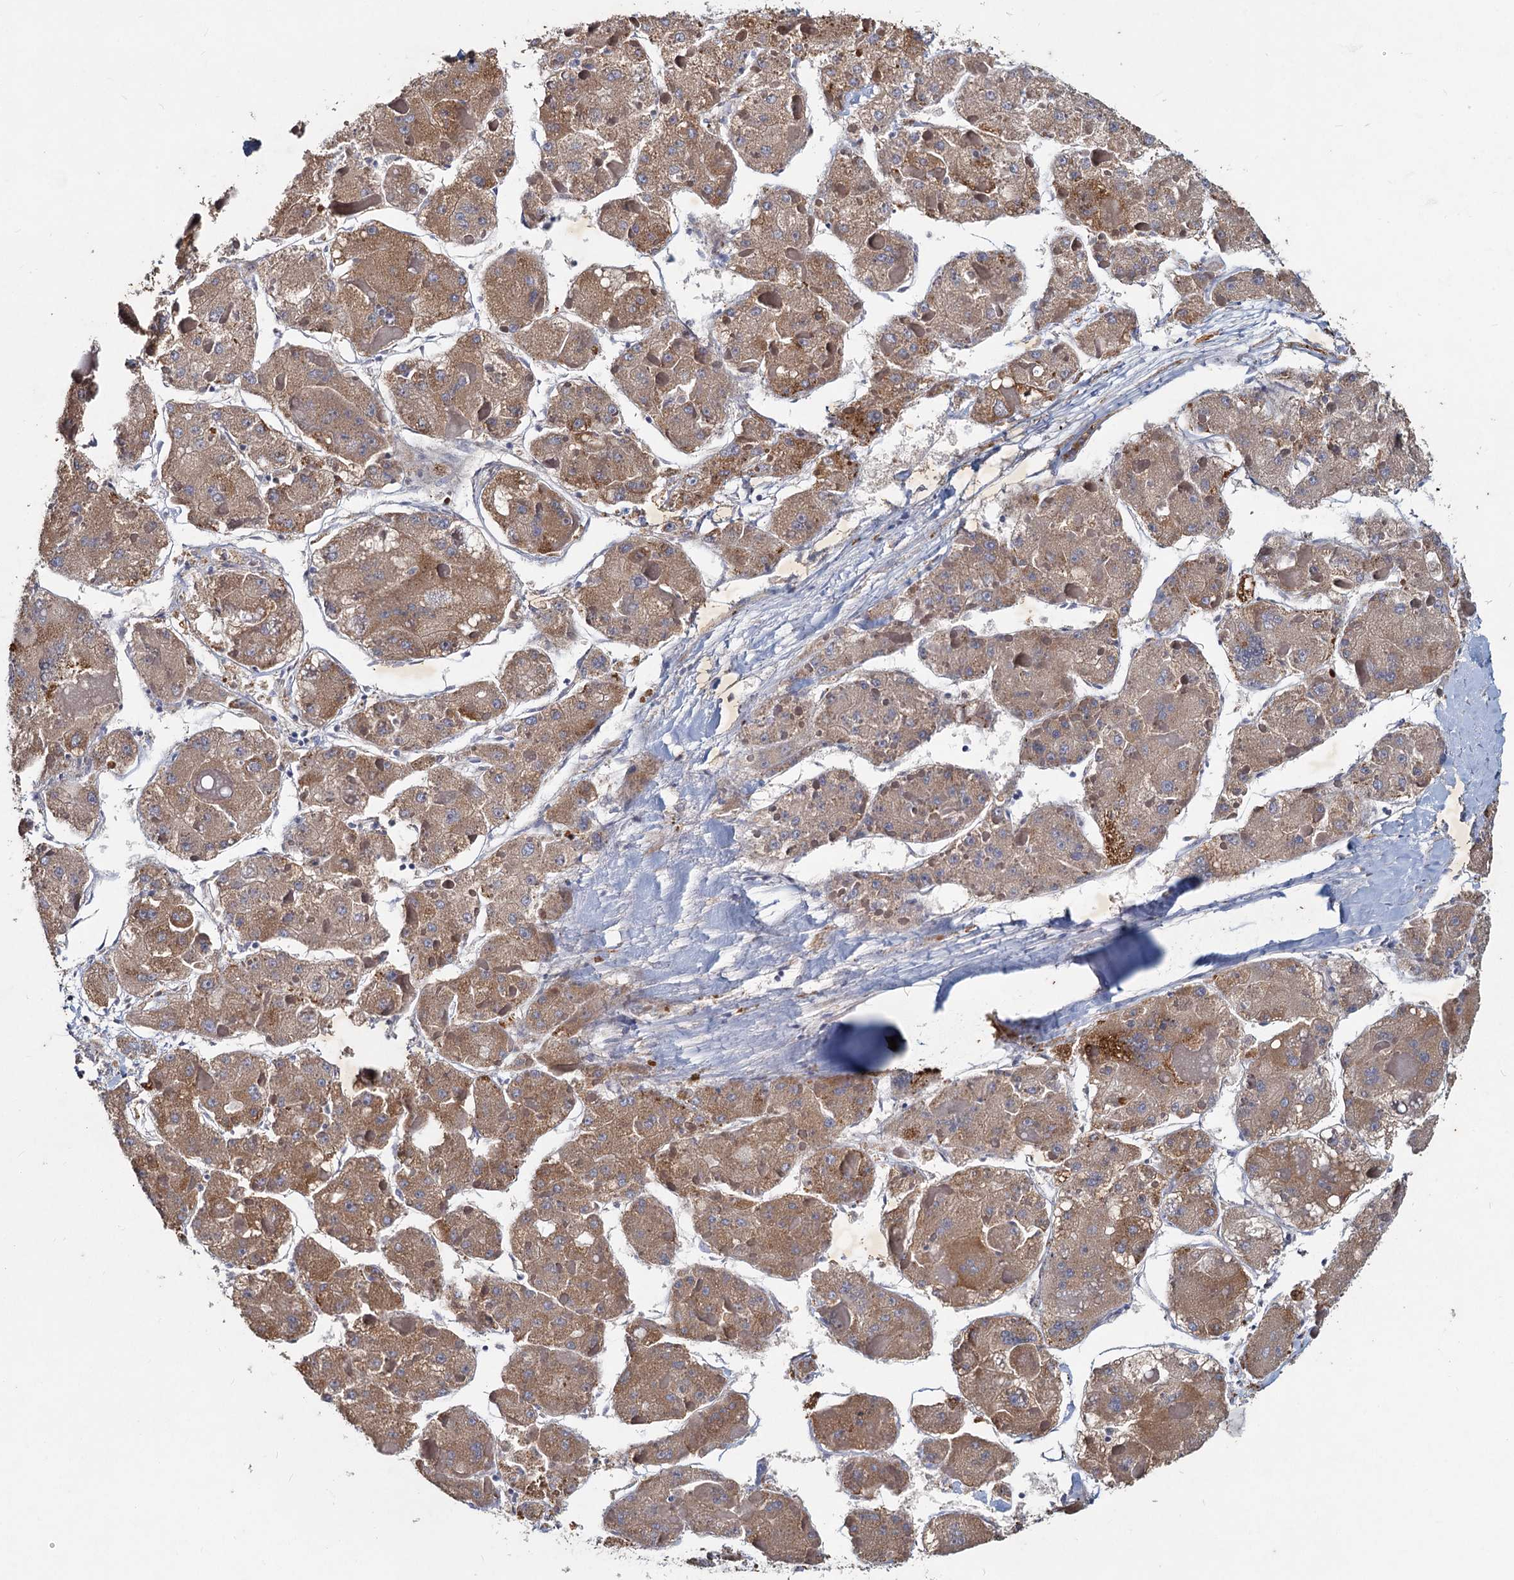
{"staining": {"intensity": "moderate", "quantity": ">75%", "location": "cytoplasmic/membranous"}, "tissue": "liver cancer", "cell_type": "Tumor cells", "image_type": "cancer", "snomed": [{"axis": "morphology", "description": "Carcinoma, Hepatocellular, NOS"}, {"axis": "topography", "description": "Liver"}], "caption": "Immunohistochemical staining of liver hepatocellular carcinoma shows moderate cytoplasmic/membranous protein expression in approximately >75% of tumor cells.", "gene": "TMX2", "patient": {"sex": "female", "age": 73}}